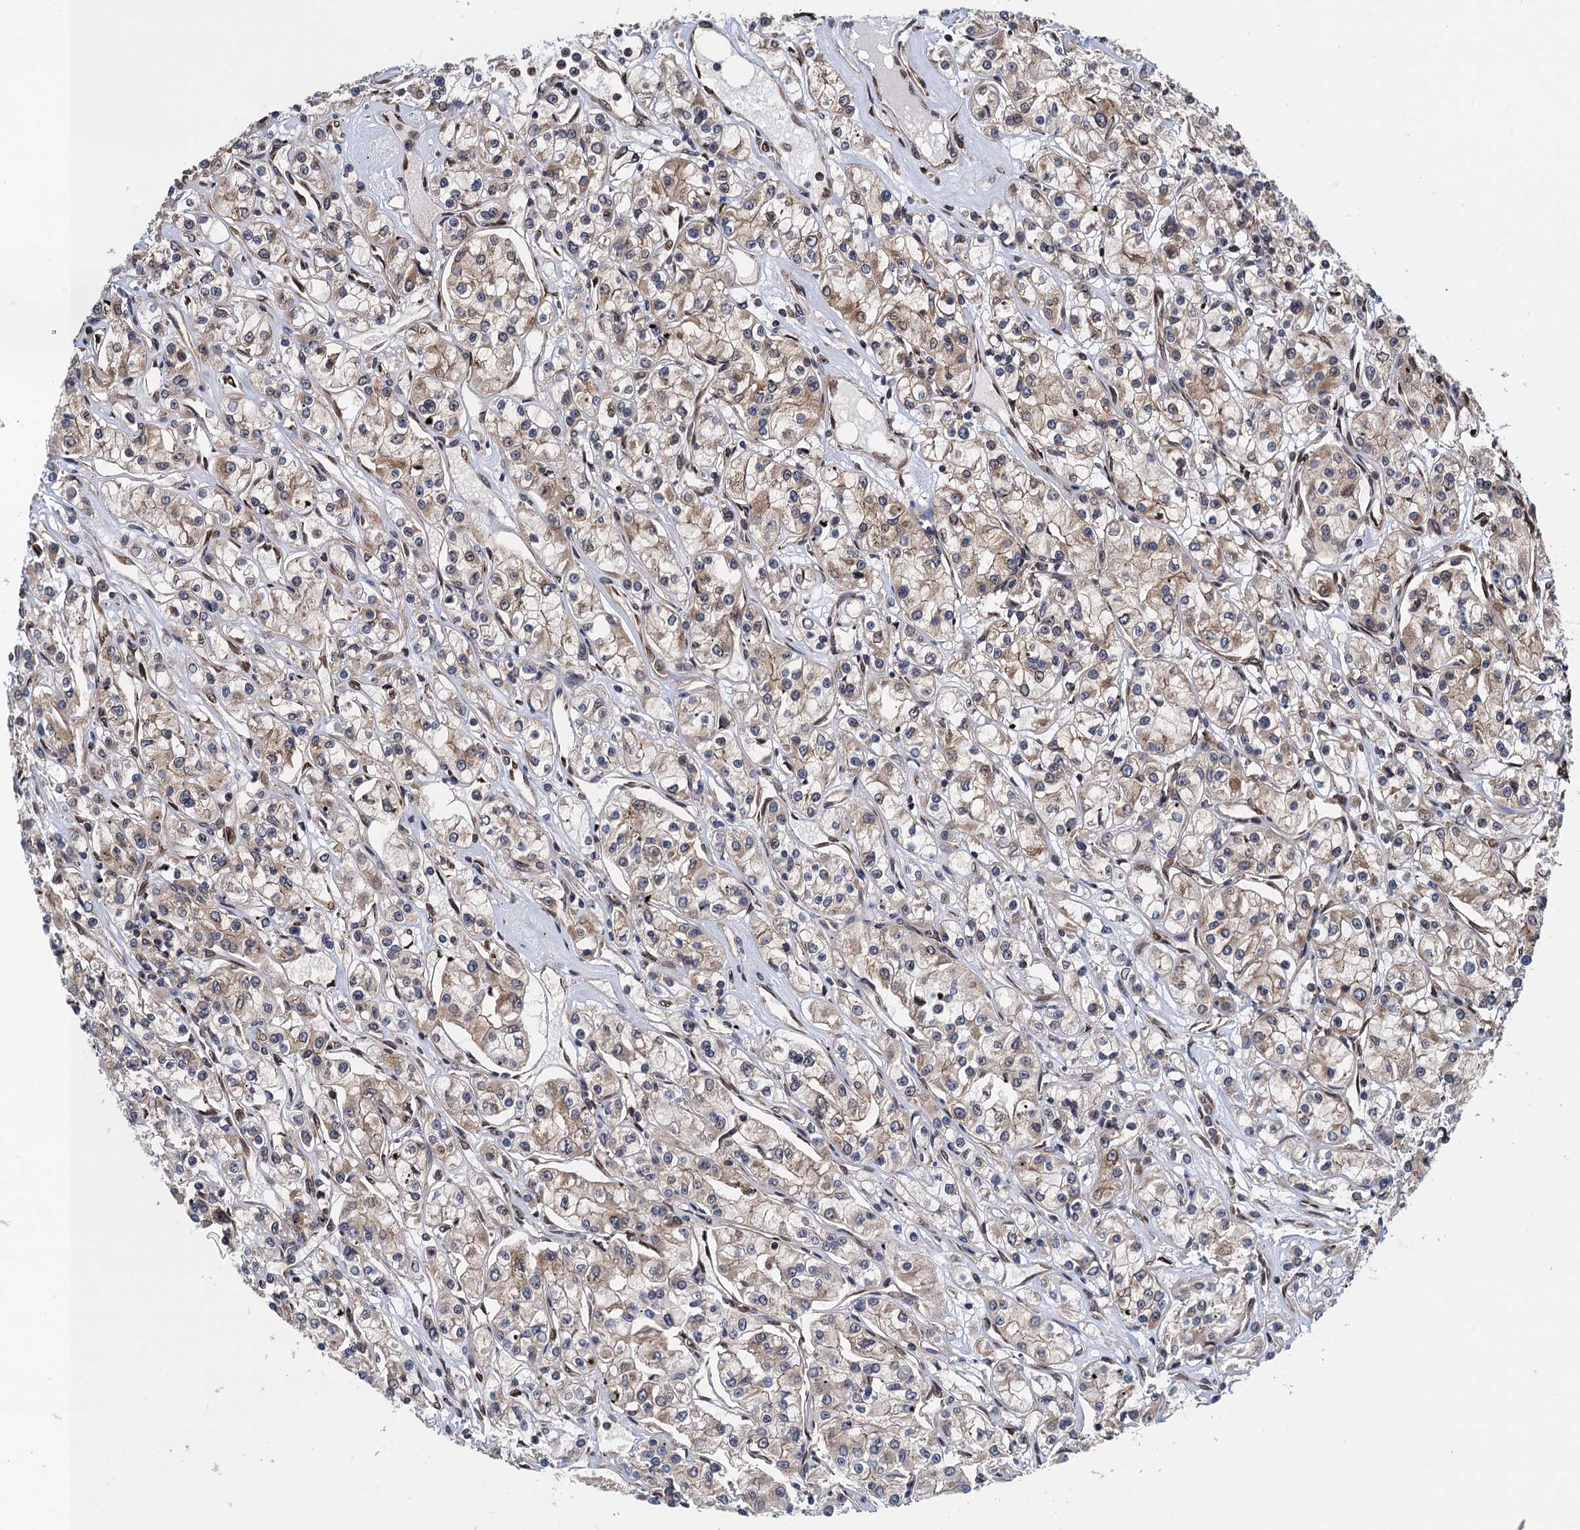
{"staining": {"intensity": "moderate", "quantity": "25%-75%", "location": "cytoplasmic/membranous"}, "tissue": "renal cancer", "cell_type": "Tumor cells", "image_type": "cancer", "snomed": [{"axis": "morphology", "description": "Adenocarcinoma, NOS"}, {"axis": "topography", "description": "Kidney"}], "caption": "Adenocarcinoma (renal) stained for a protein shows moderate cytoplasmic/membranous positivity in tumor cells. (brown staining indicates protein expression, while blue staining denotes nuclei).", "gene": "MDM1", "patient": {"sex": "female", "age": 59}}